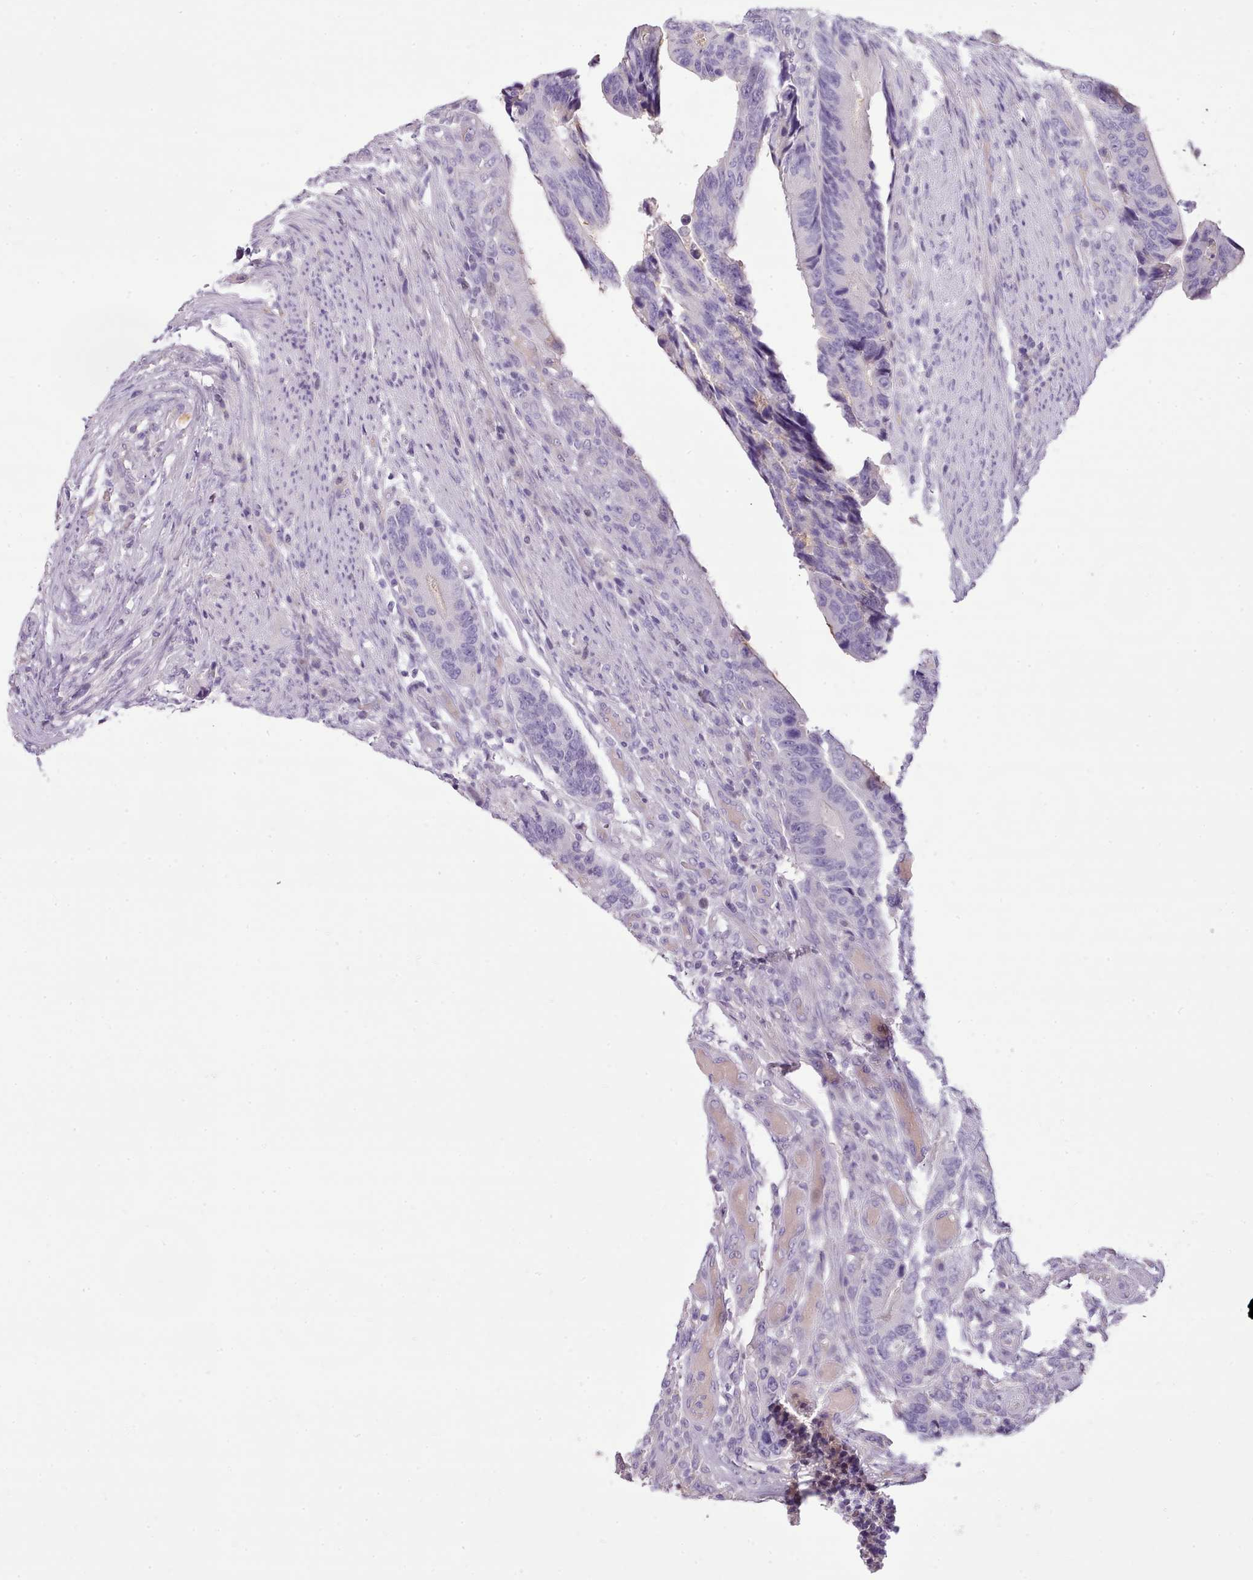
{"staining": {"intensity": "negative", "quantity": "none", "location": "none"}, "tissue": "colorectal cancer", "cell_type": "Tumor cells", "image_type": "cancer", "snomed": [{"axis": "morphology", "description": "Adenocarcinoma, NOS"}, {"axis": "topography", "description": "Colon"}], "caption": "High magnification brightfield microscopy of colorectal adenocarcinoma stained with DAB (brown) and counterstained with hematoxylin (blue): tumor cells show no significant expression.", "gene": "TOX2", "patient": {"sex": "male", "age": 87}}